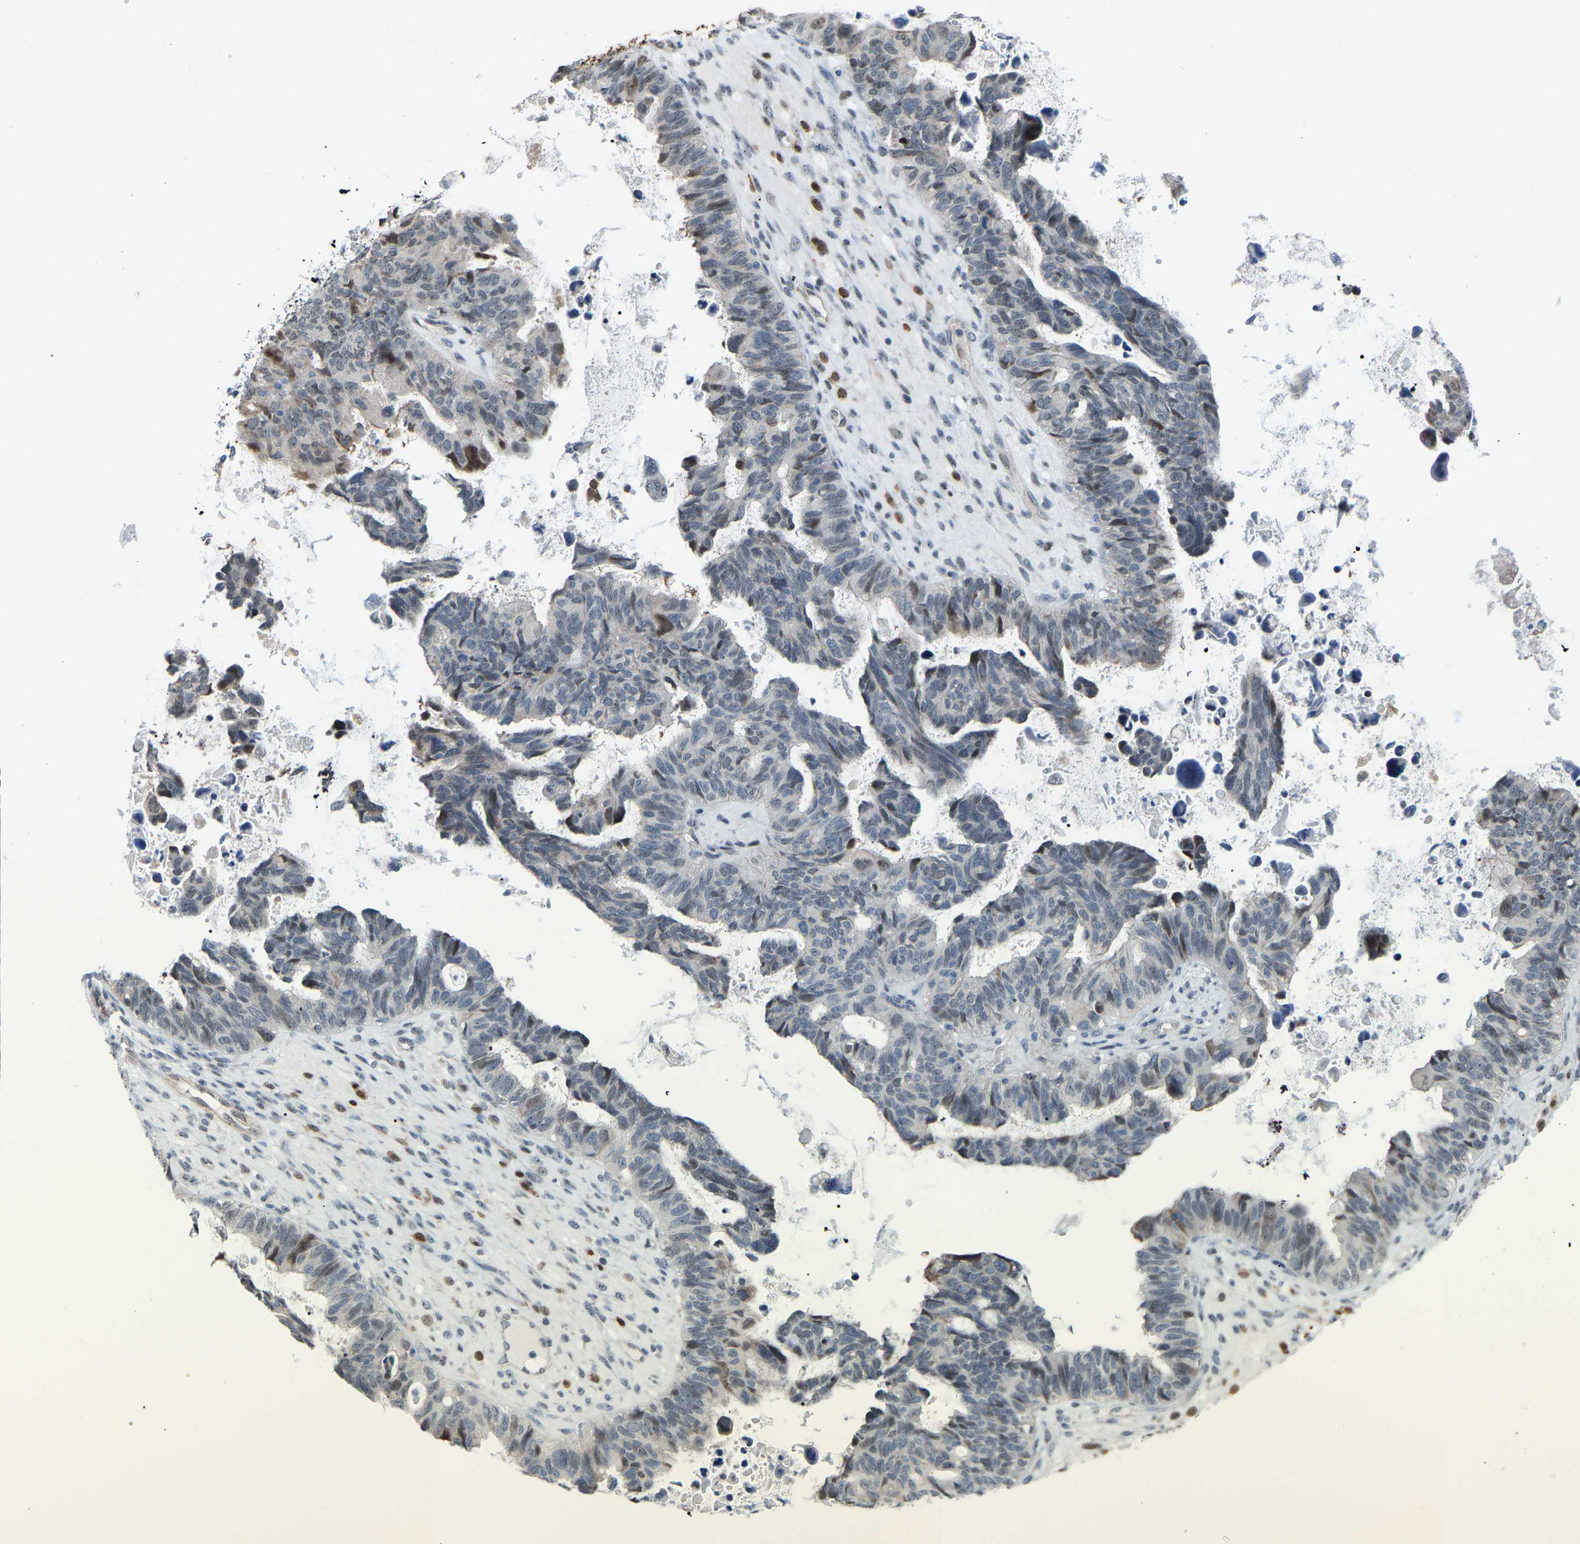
{"staining": {"intensity": "negative", "quantity": "none", "location": "none"}, "tissue": "ovarian cancer", "cell_type": "Tumor cells", "image_type": "cancer", "snomed": [{"axis": "morphology", "description": "Cystadenocarcinoma, serous, NOS"}, {"axis": "topography", "description": "Ovary"}], "caption": "Ovarian cancer (serous cystadenocarcinoma) was stained to show a protein in brown. There is no significant staining in tumor cells. (DAB IHC visualized using brightfield microscopy, high magnification).", "gene": "CROT", "patient": {"sex": "female", "age": 79}}